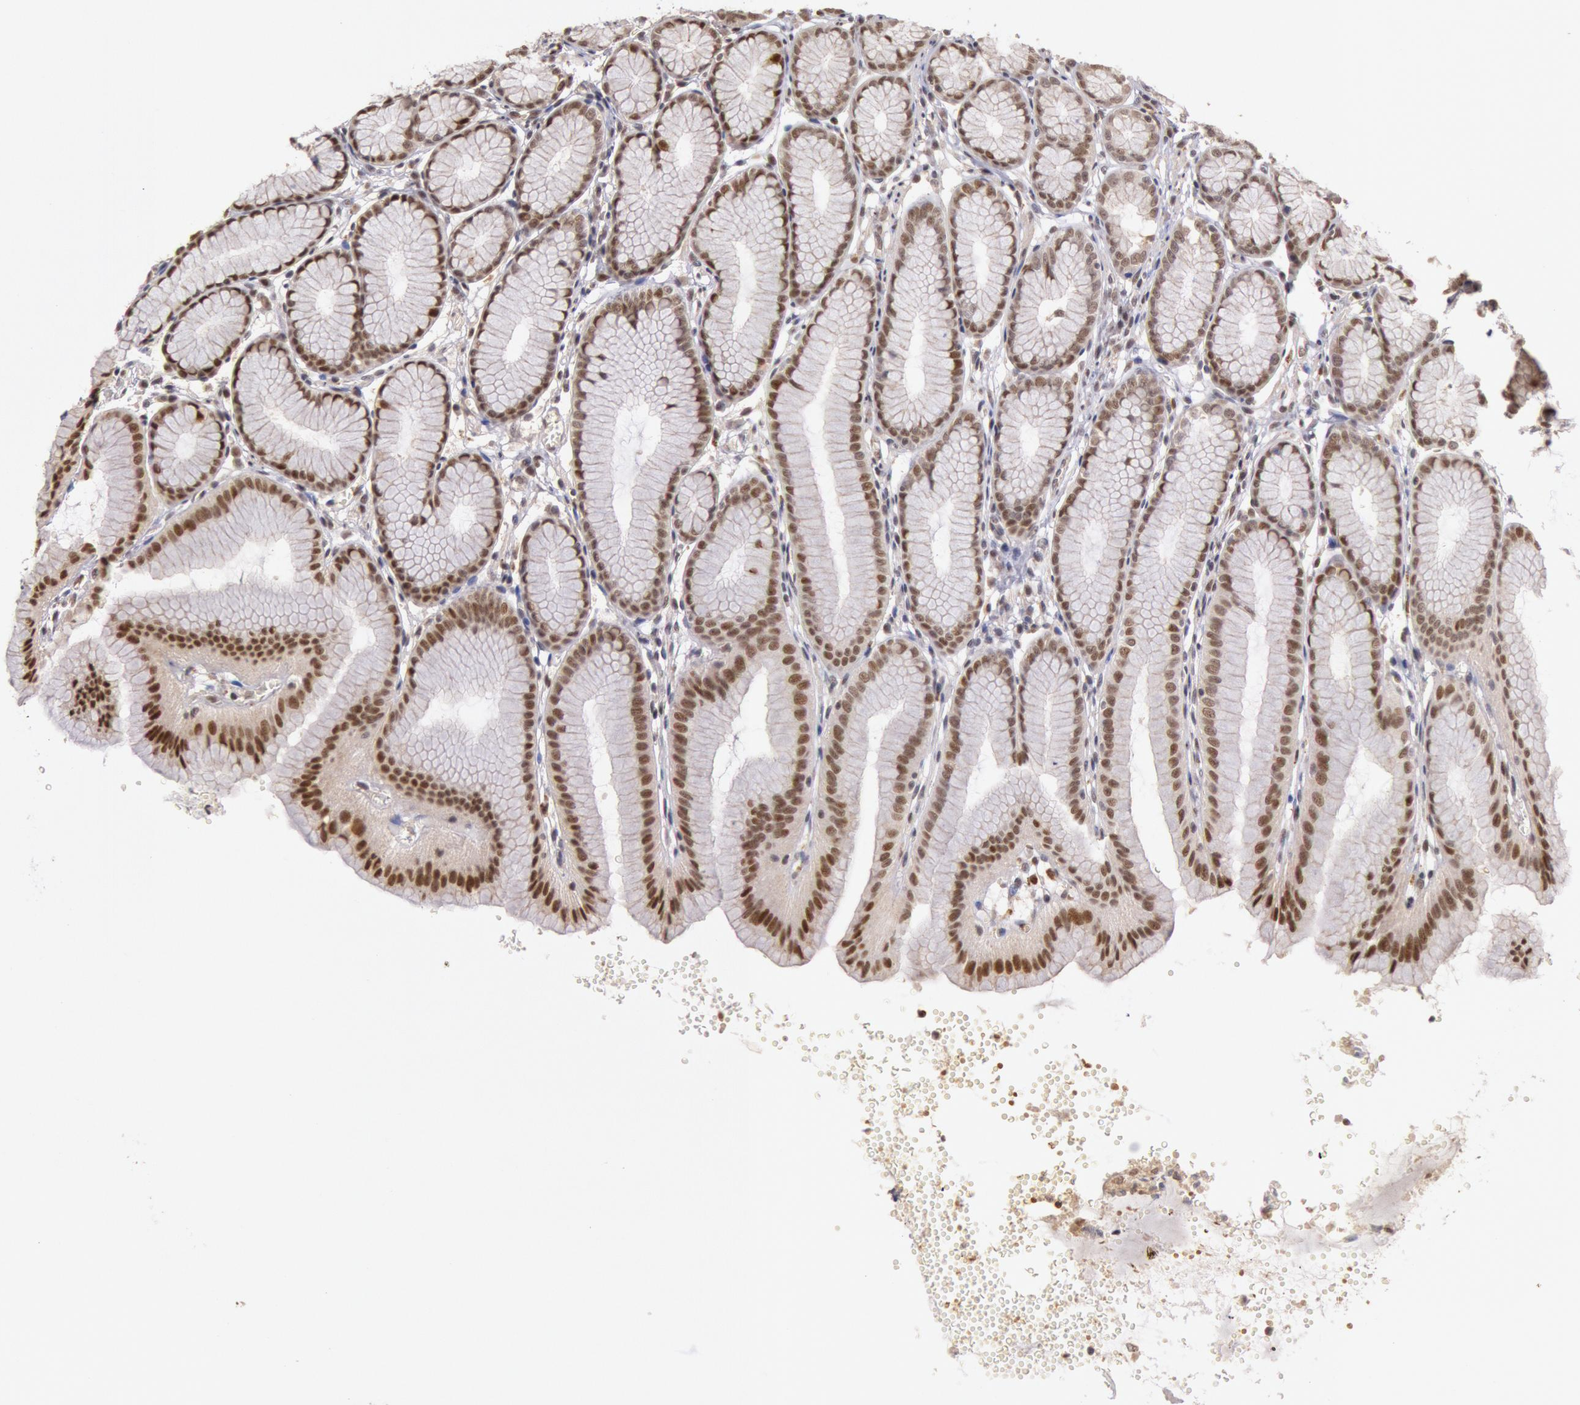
{"staining": {"intensity": "moderate", "quantity": ">75%", "location": "nuclear"}, "tissue": "stomach", "cell_type": "Glandular cells", "image_type": "normal", "snomed": [{"axis": "morphology", "description": "Normal tissue, NOS"}, {"axis": "topography", "description": "Stomach"}], "caption": "DAB (3,3'-diaminobenzidine) immunohistochemical staining of normal stomach shows moderate nuclear protein staining in about >75% of glandular cells.", "gene": "LIG4", "patient": {"sex": "male", "age": 42}}